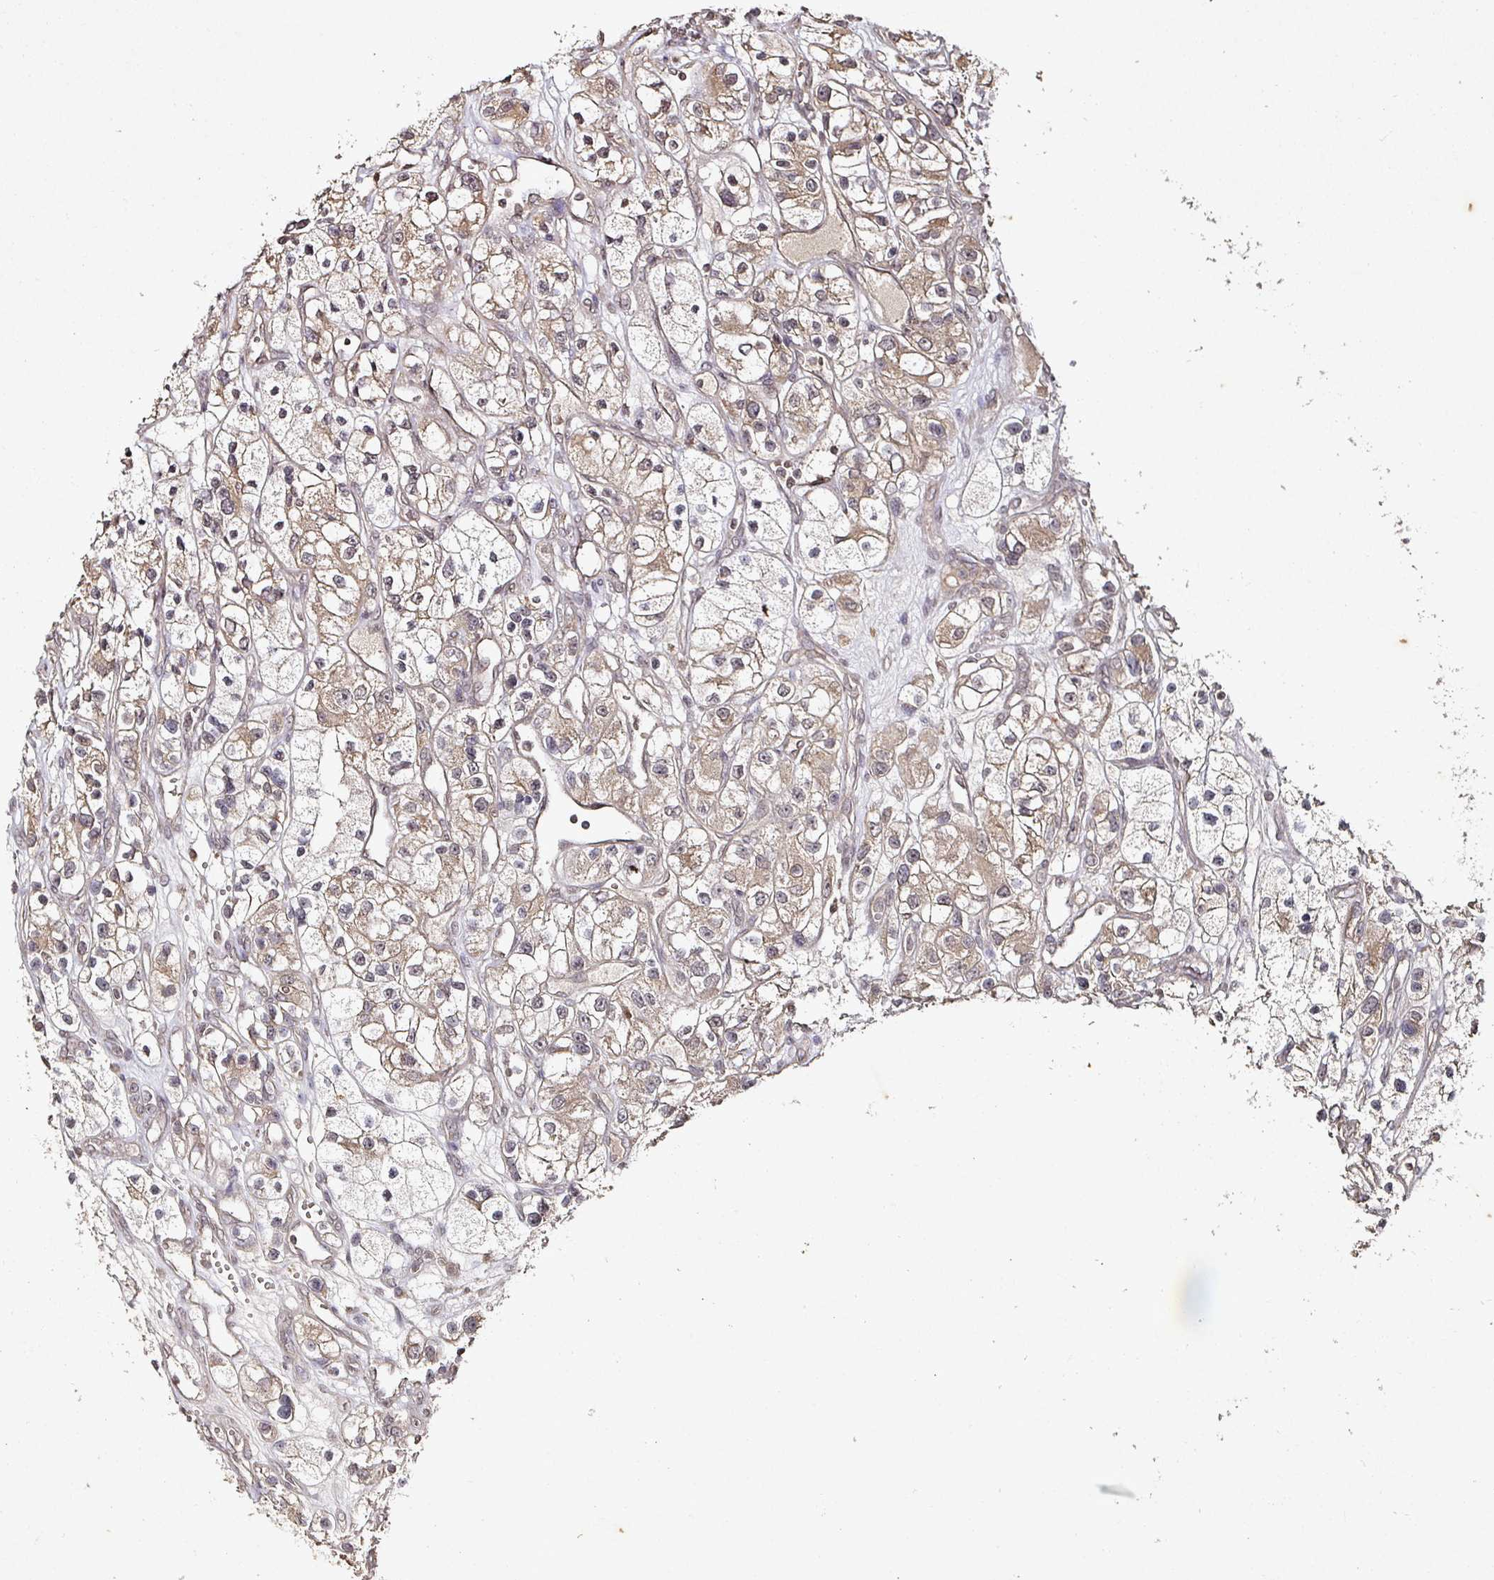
{"staining": {"intensity": "weak", "quantity": ">75%", "location": "cytoplasmic/membranous"}, "tissue": "renal cancer", "cell_type": "Tumor cells", "image_type": "cancer", "snomed": [{"axis": "morphology", "description": "Adenocarcinoma, NOS"}, {"axis": "topography", "description": "Kidney"}], "caption": "Immunohistochemical staining of human renal adenocarcinoma displays weak cytoplasmic/membranous protein expression in about >75% of tumor cells.", "gene": "CAPN5", "patient": {"sex": "female", "age": 57}}